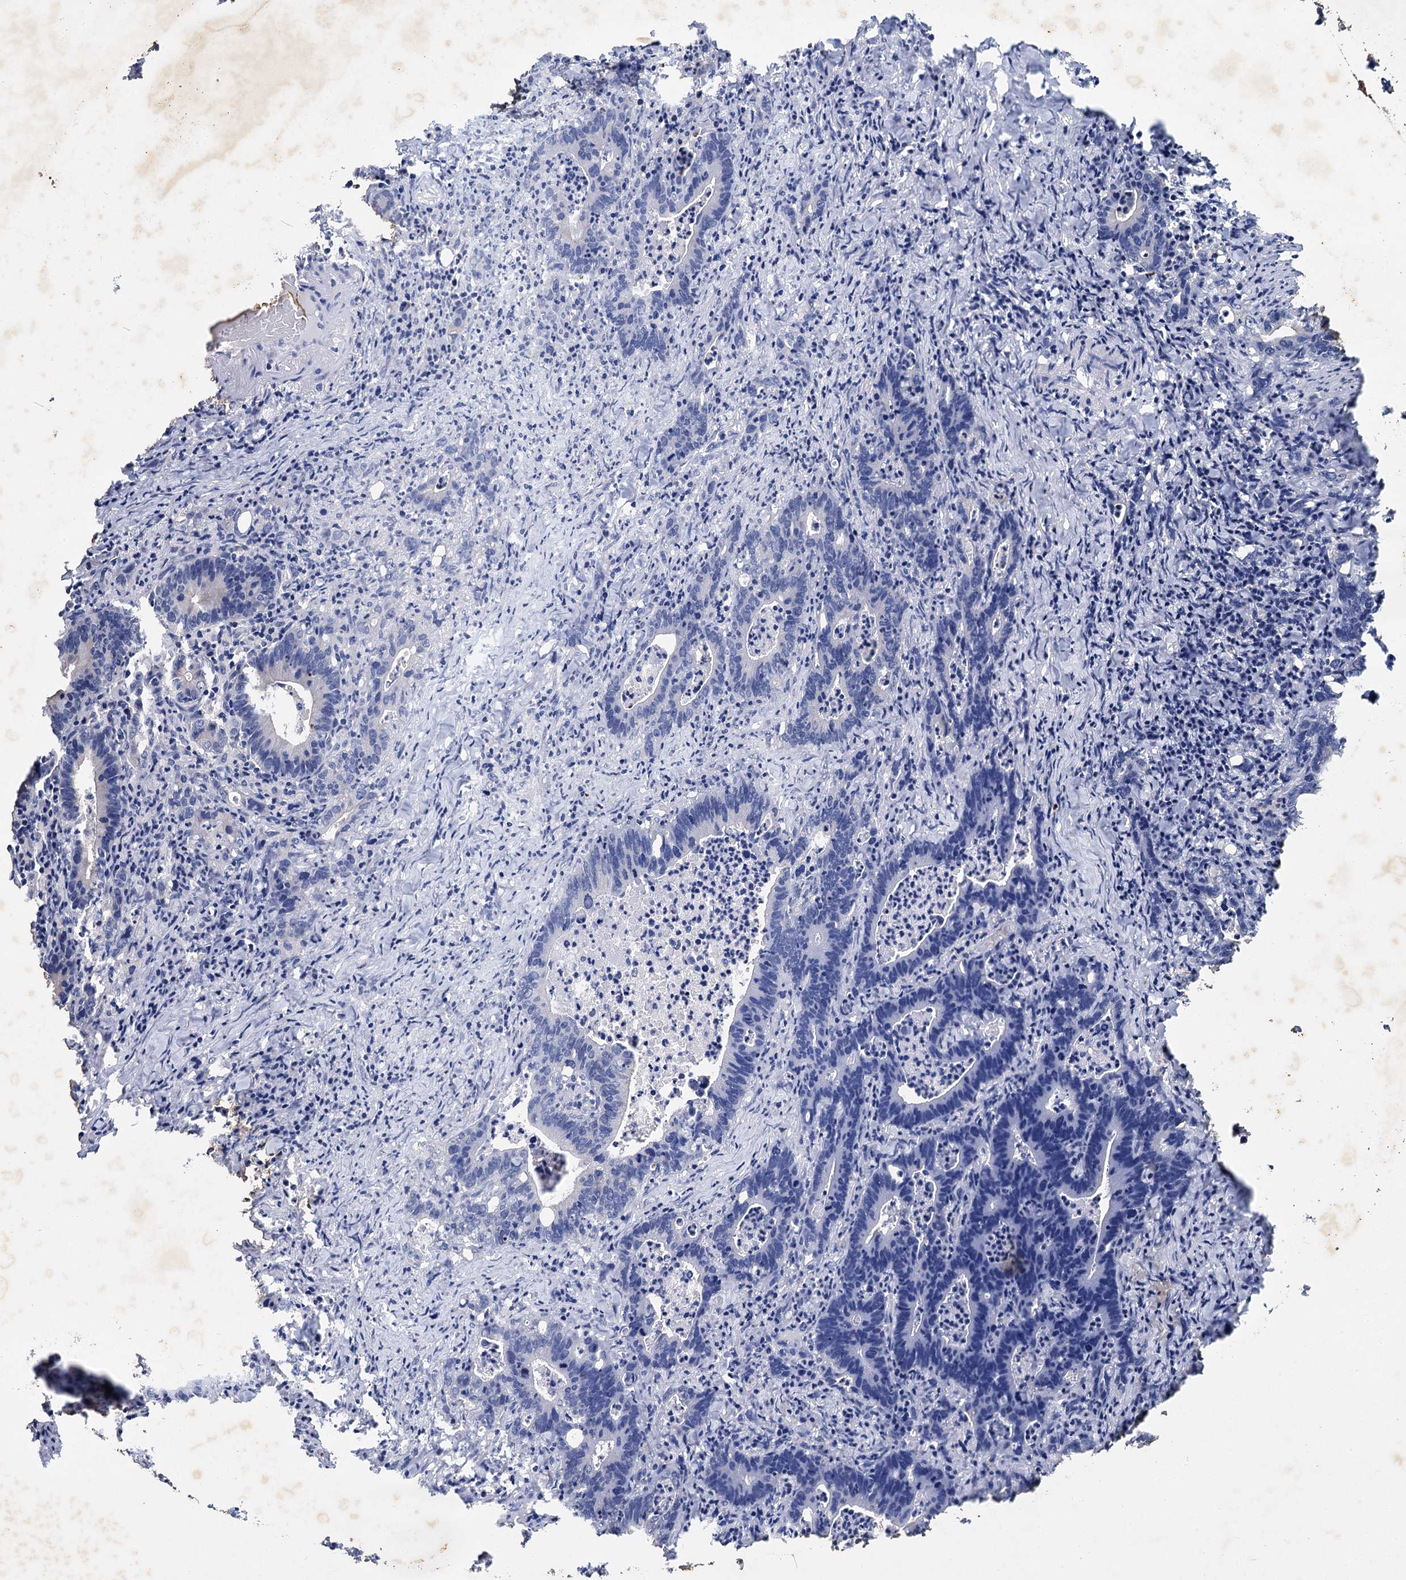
{"staining": {"intensity": "negative", "quantity": "none", "location": "none"}, "tissue": "colorectal cancer", "cell_type": "Tumor cells", "image_type": "cancer", "snomed": [{"axis": "morphology", "description": "Adenocarcinoma, NOS"}, {"axis": "topography", "description": "Colon"}], "caption": "Immunohistochemistry (IHC) image of human colorectal adenocarcinoma stained for a protein (brown), which reveals no staining in tumor cells.", "gene": "ATP9A", "patient": {"sex": "female", "age": 75}}